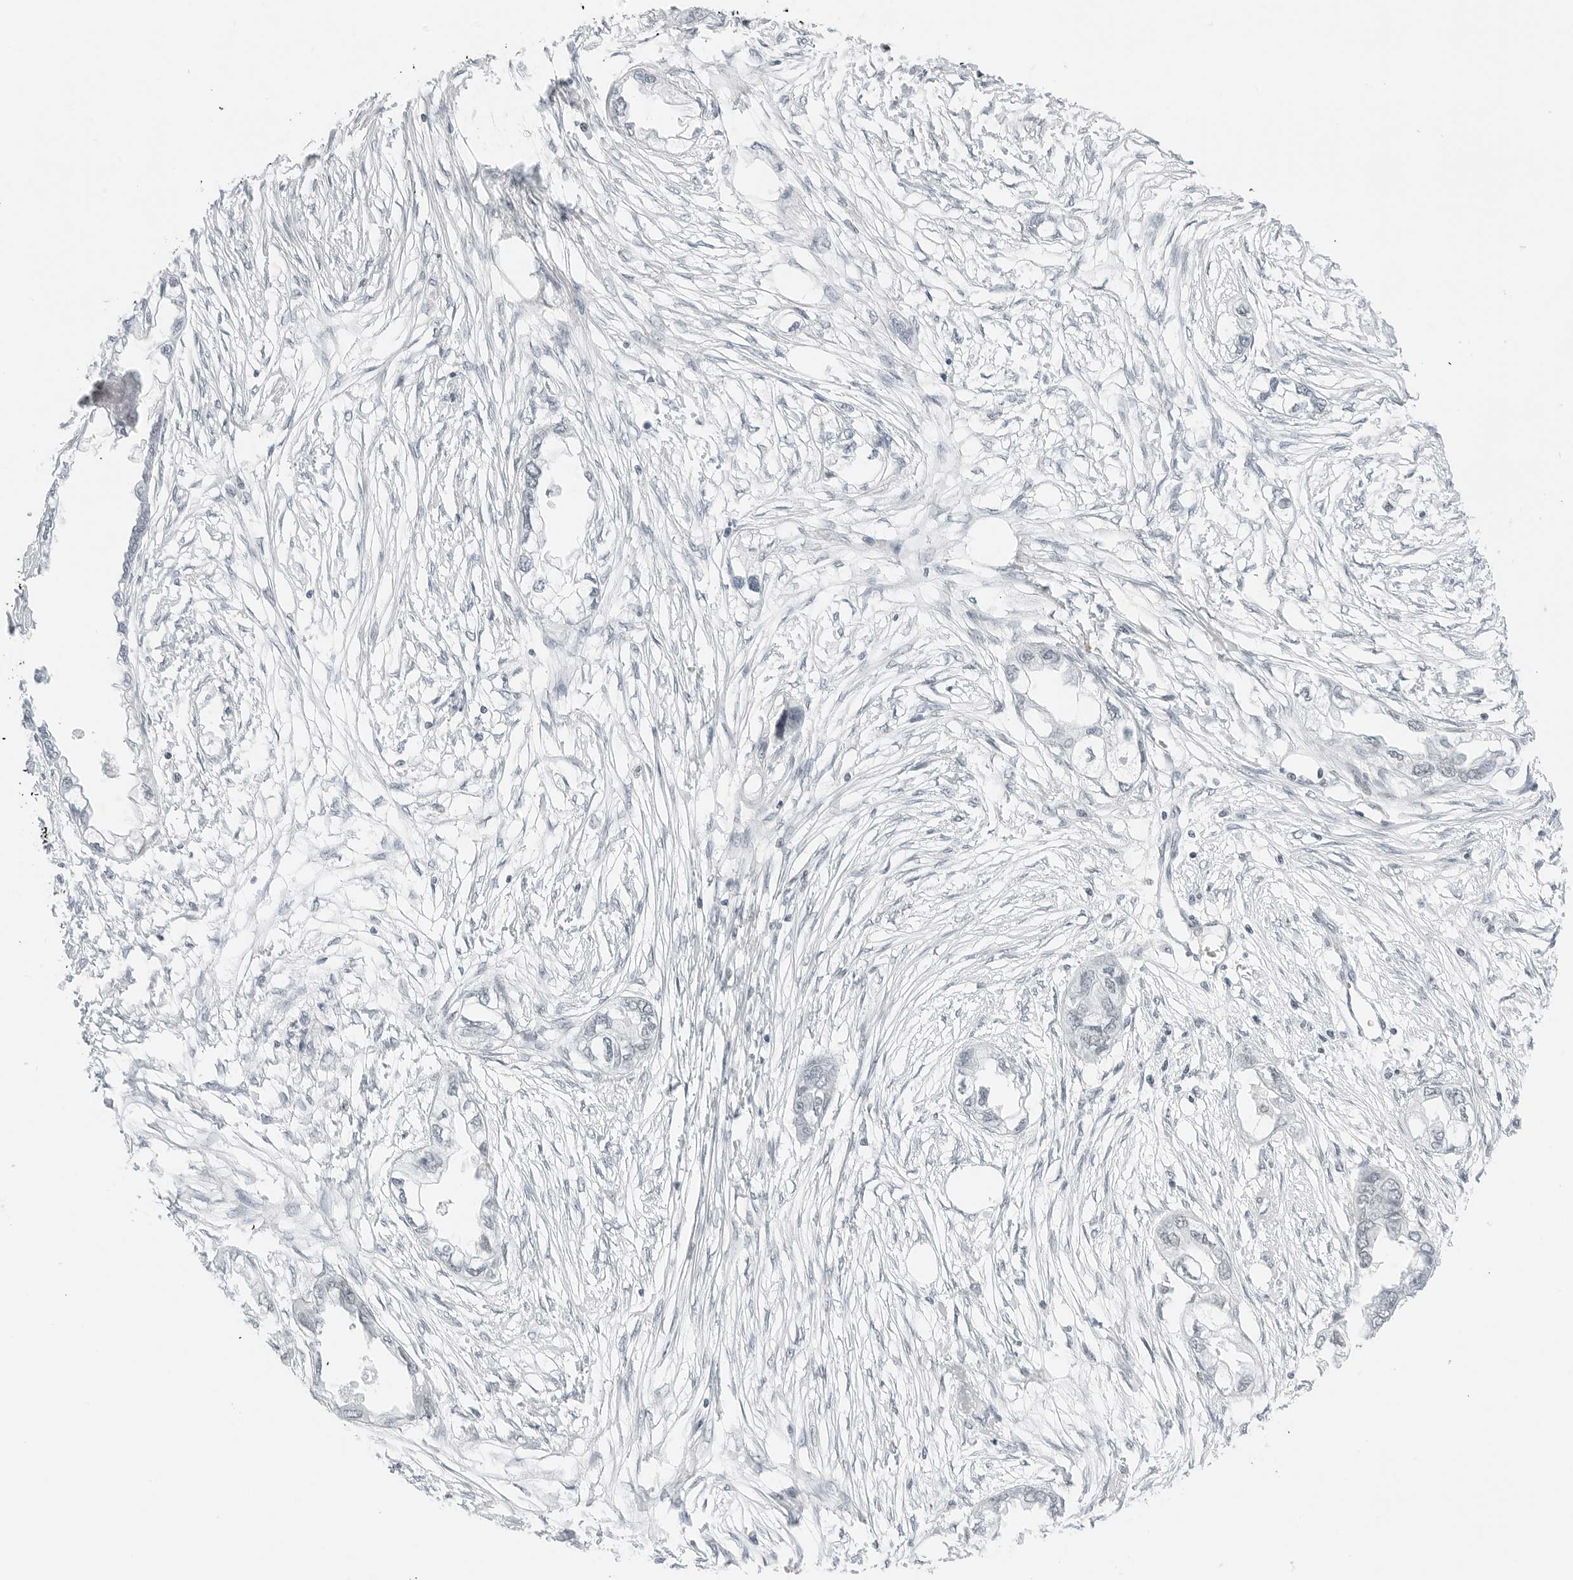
{"staining": {"intensity": "negative", "quantity": "none", "location": "none"}, "tissue": "endometrial cancer", "cell_type": "Tumor cells", "image_type": "cancer", "snomed": [{"axis": "morphology", "description": "Adenocarcinoma, NOS"}, {"axis": "morphology", "description": "Adenocarcinoma, metastatic, NOS"}, {"axis": "topography", "description": "Adipose tissue"}, {"axis": "topography", "description": "Endometrium"}], "caption": "This is an IHC histopathology image of endometrial adenocarcinoma. There is no staining in tumor cells.", "gene": "CRTC2", "patient": {"sex": "female", "age": 67}}